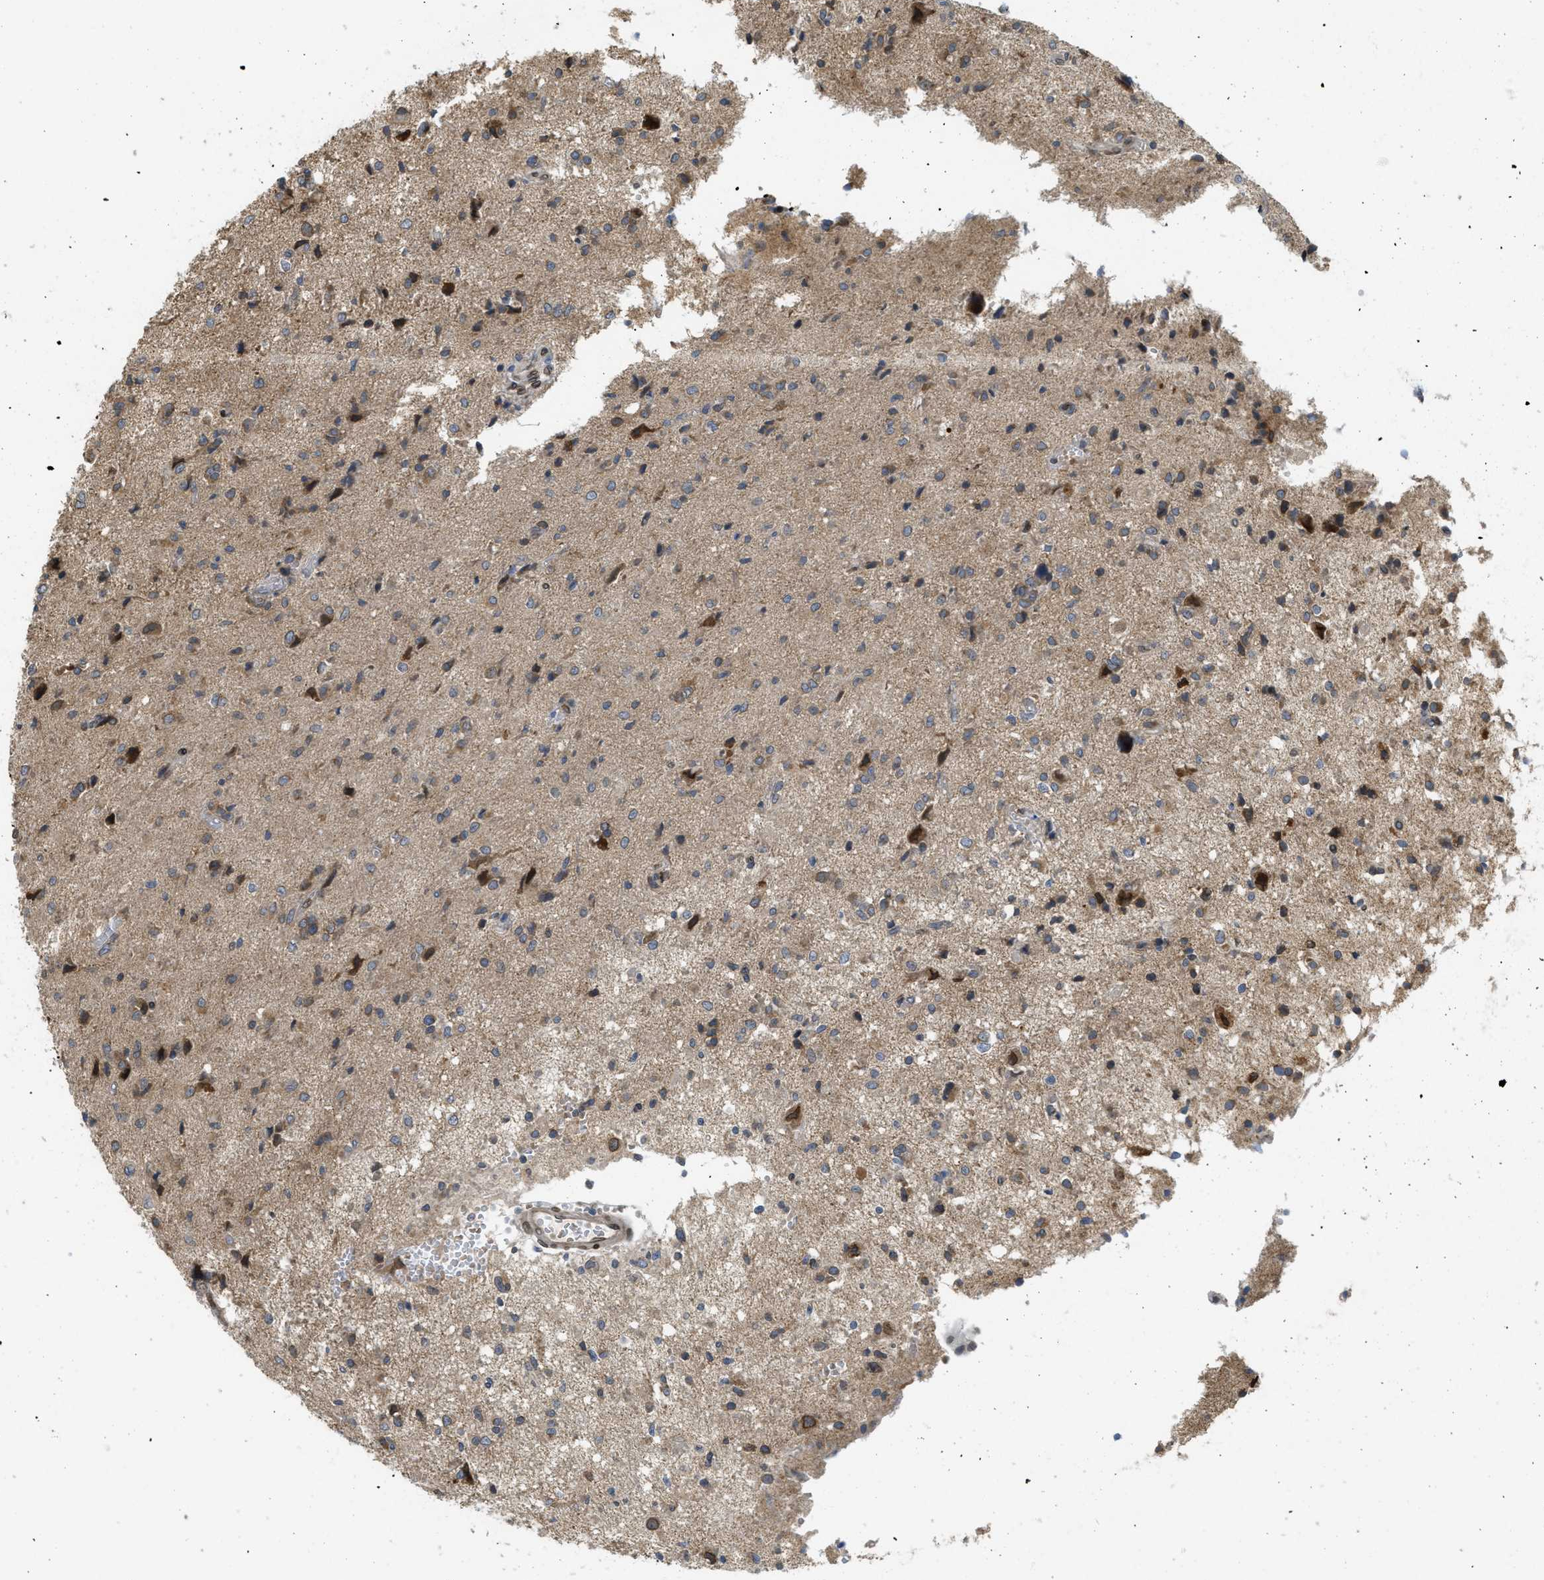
{"staining": {"intensity": "moderate", "quantity": "25%-75%", "location": "cytoplasmic/membranous"}, "tissue": "glioma", "cell_type": "Tumor cells", "image_type": "cancer", "snomed": [{"axis": "morphology", "description": "Glioma, malignant, High grade"}, {"axis": "topography", "description": "Brain"}], "caption": "High-grade glioma (malignant) was stained to show a protein in brown. There is medium levels of moderate cytoplasmic/membranous staining in approximately 25%-75% of tumor cells. (IHC, brightfield microscopy, high magnification).", "gene": "EIF2AK3", "patient": {"sex": "female", "age": 59}}